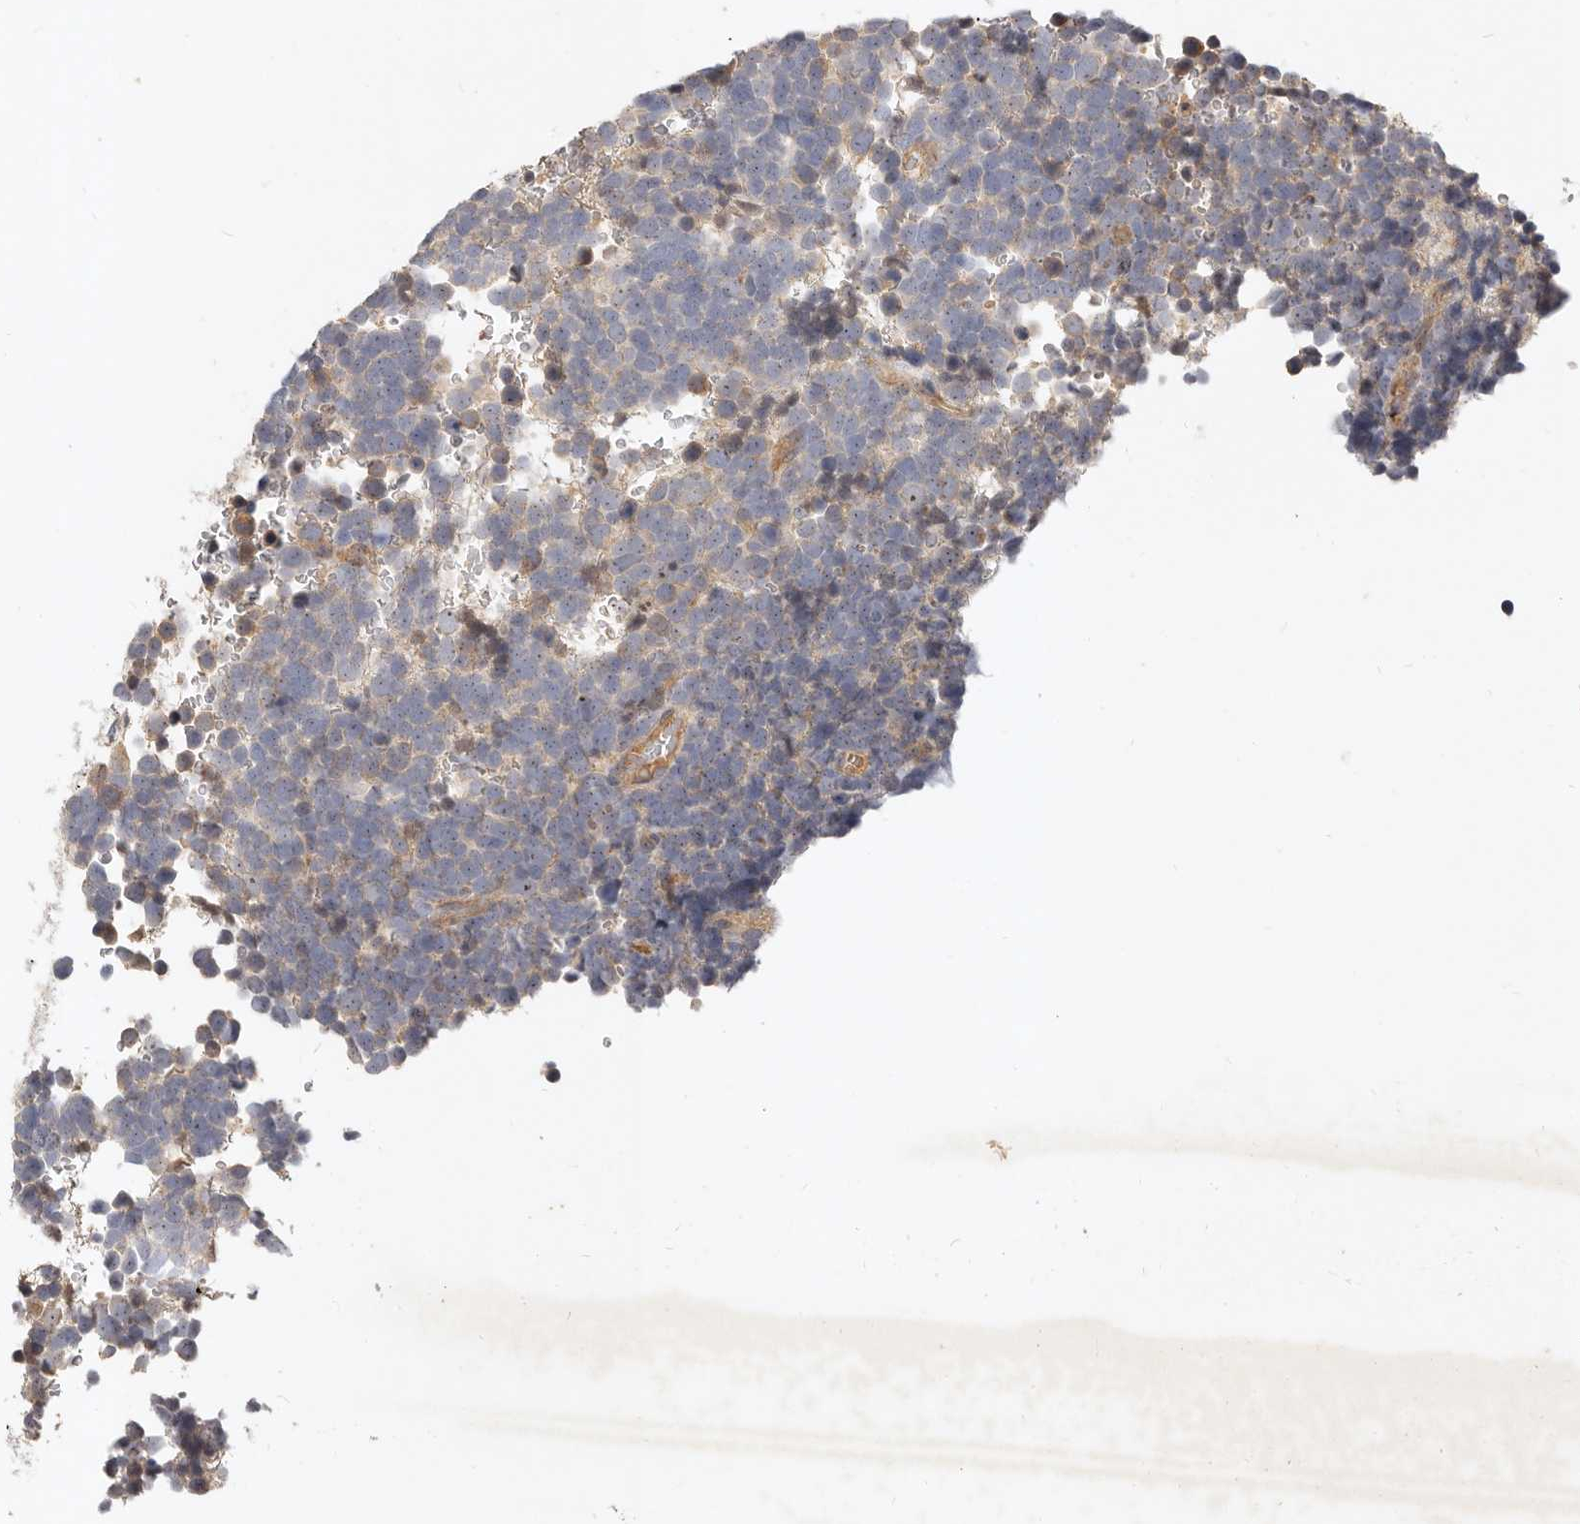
{"staining": {"intensity": "weak", "quantity": "25%-75%", "location": "cytoplasmic/membranous"}, "tissue": "urothelial cancer", "cell_type": "Tumor cells", "image_type": "cancer", "snomed": [{"axis": "morphology", "description": "Urothelial carcinoma, High grade"}, {"axis": "topography", "description": "Urinary bladder"}], "caption": "Immunohistochemistry (IHC) (DAB (3,3'-diaminobenzidine)) staining of human urothelial carcinoma (high-grade) reveals weak cytoplasmic/membranous protein staining in approximately 25%-75% of tumor cells.", "gene": "MICALL2", "patient": {"sex": "female", "age": 82}}